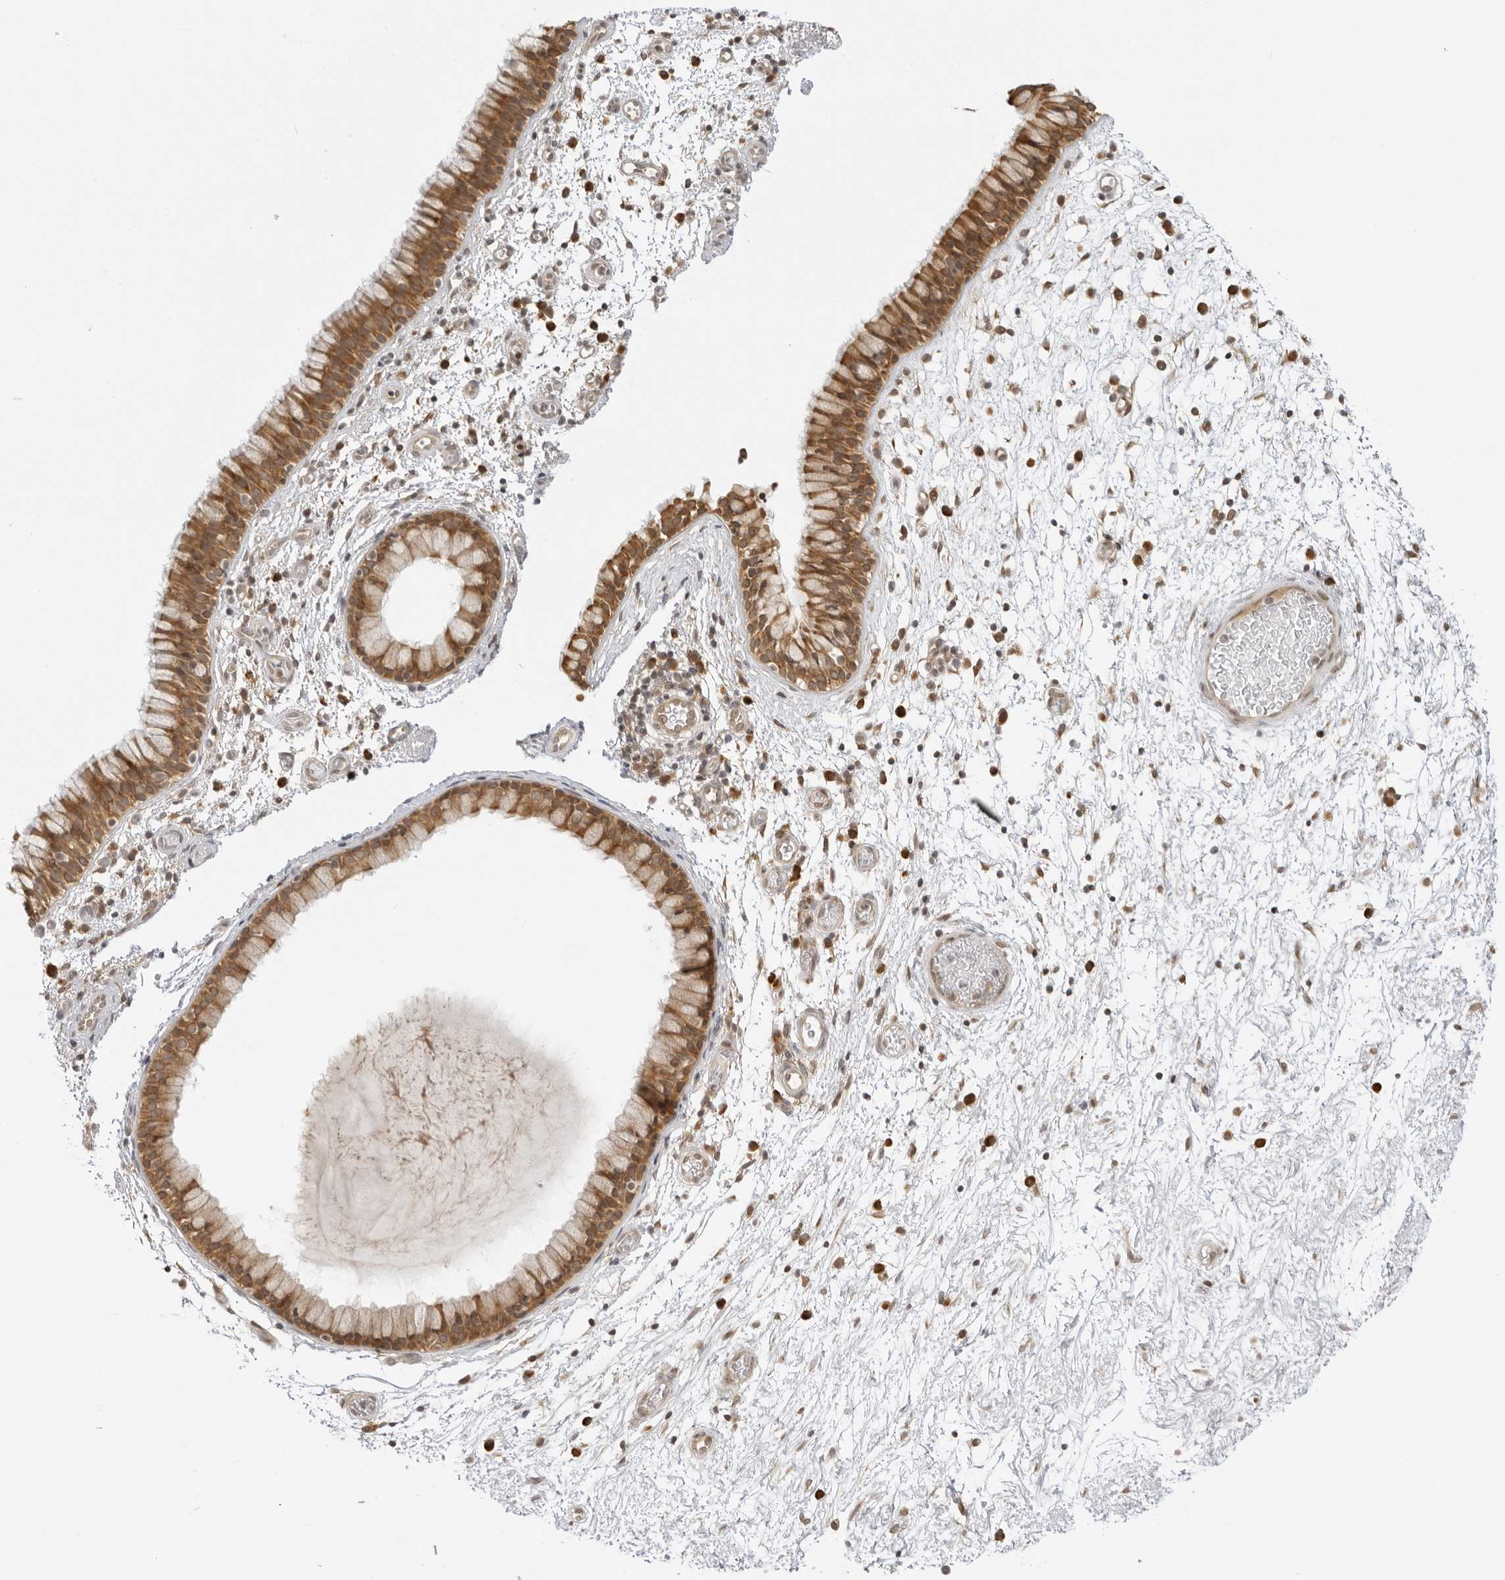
{"staining": {"intensity": "strong", "quantity": ">75%", "location": "cytoplasmic/membranous"}, "tissue": "nasopharynx", "cell_type": "Respiratory epithelial cells", "image_type": "normal", "snomed": [{"axis": "morphology", "description": "Normal tissue, NOS"}, {"axis": "morphology", "description": "Inflammation, NOS"}, {"axis": "topography", "description": "Nasopharynx"}], "caption": "High-power microscopy captured an immunohistochemistry (IHC) histopathology image of normal nasopharynx, revealing strong cytoplasmic/membranous staining in approximately >75% of respiratory epithelial cells.", "gene": "PRRC2C", "patient": {"sex": "male", "age": 48}}